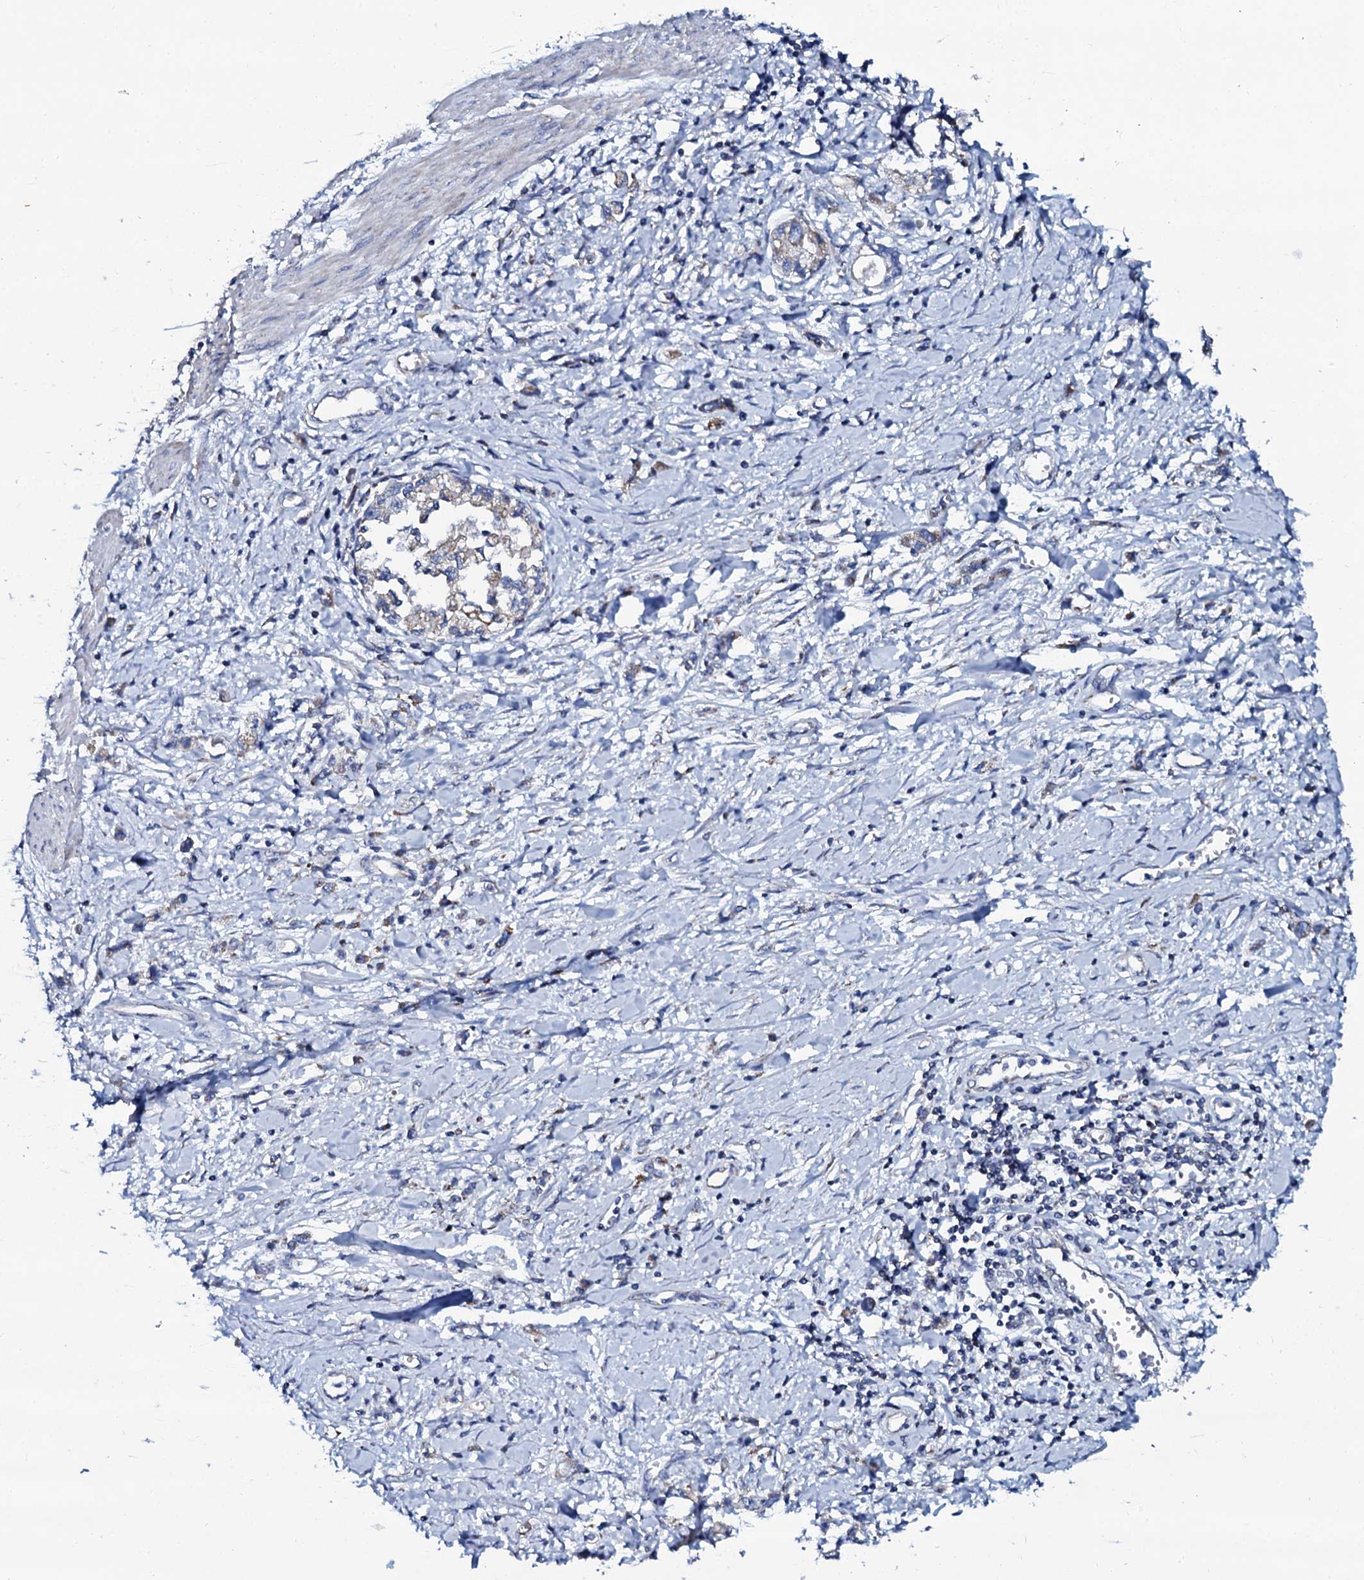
{"staining": {"intensity": "negative", "quantity": "none", "location": "none"}, "tissue": "stomach cancer", "cell_type": "Tumor cells", "image_type": "cancer", "snomed": [{"axis": "morphology", "description": "Adenocarcinoma, NOS"}, {"axis": "topography", "description": "Stomach"}], "caption": "Adenocarcinoma (stomach) stained for a protein using IHC demonstrates no positivity tumor cells.", "gene": "SLC37A4", "patient": {"sex": "female", "age": 76}}